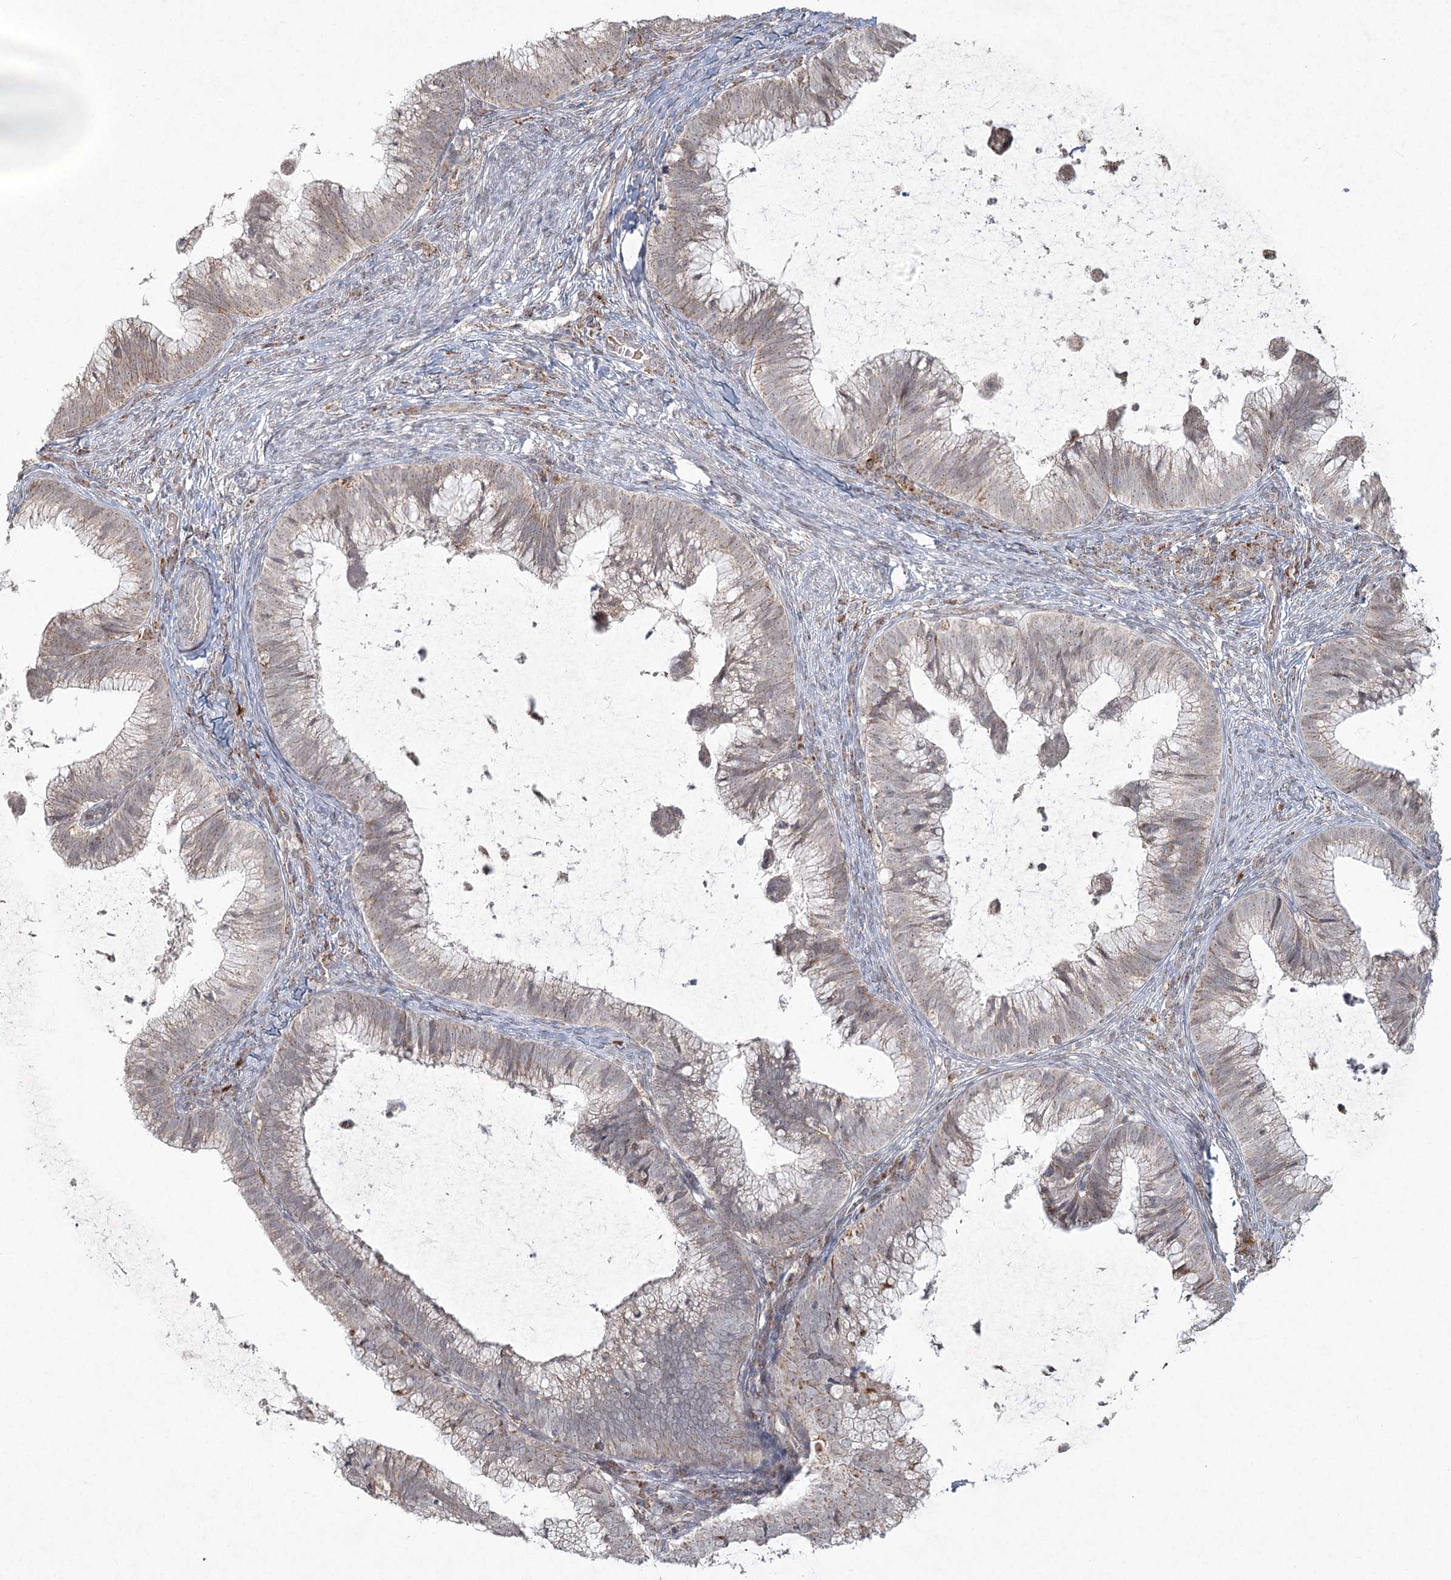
{"staining": {"intensity": "weak", "quantity": "<25%", "location": "cytoplasmic/membranous"}, "tissue": "cervical cancer", "cell_type": "Tumor cells", "image_type": "cancer", "snomed": [{"axis": "morphology", "description": "Adenocarcinoma, NOS"}, {"axis": "topography", "description": "Cervix"}], "caption": "IHC photomicrograph of neoplastic tissue: adenocarcinoma (cervical) stained with DAB displays no significant protein expression in tumor cells. Nuclei are stained in blue.", "gene": "LACTB", "patient": {"sex": "female", "age": 36}}